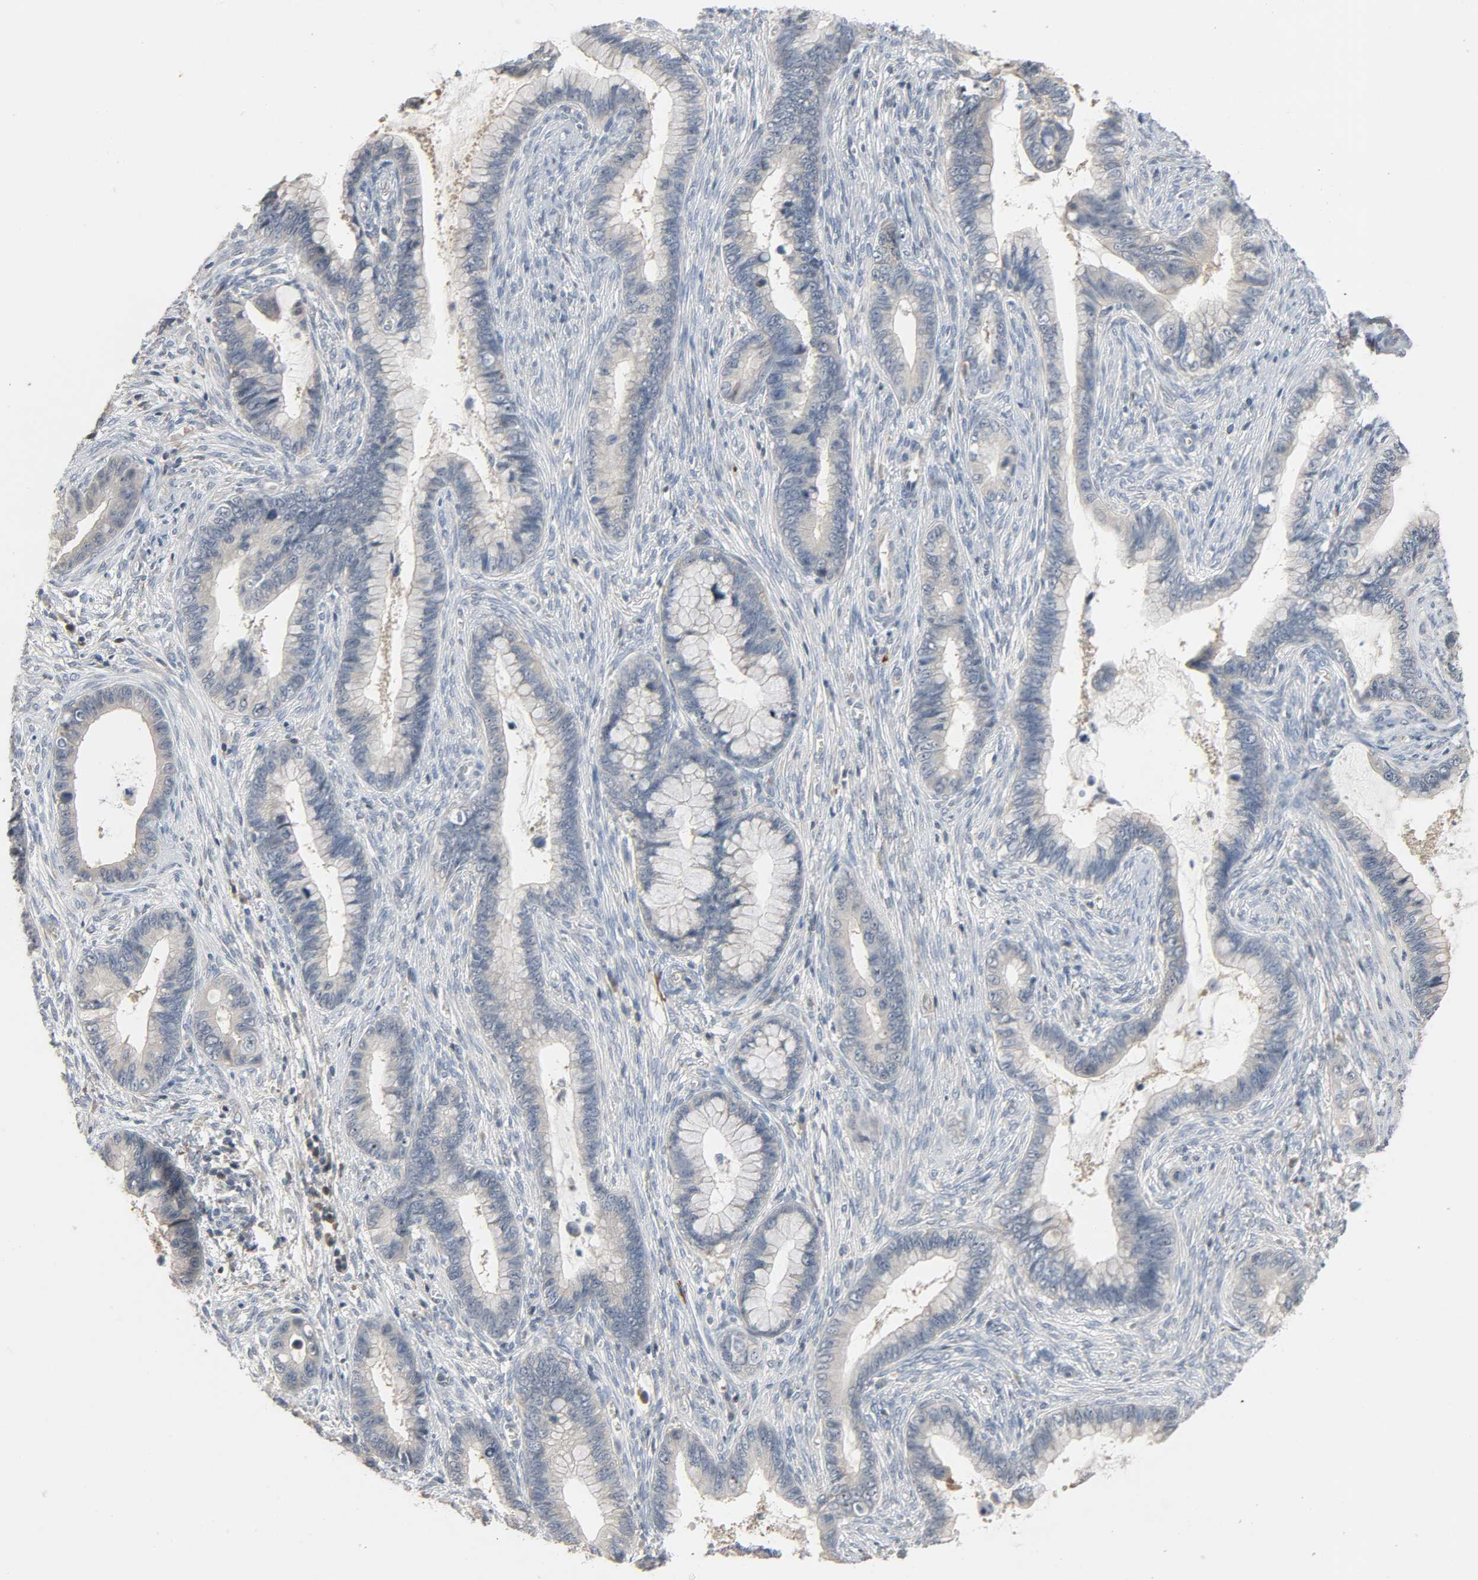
{"staining": {"intensity": "negative", "quantity": "none", "location": "none"}, "tissue": "cervical cancer", "cell_type": "Tumor cells", "image_type": "cancer", "snomed": [{"axis": "morphology", "description": "Adenocarcinoma, NOS"}, {"axis": "topography", "description": "Cervix"}], "caption": "Protein analysis of cervical cancer exhibits no significant expression in tumor cells.", "gene": "CD4", "patient": {"sex": "female", "age": 44}}